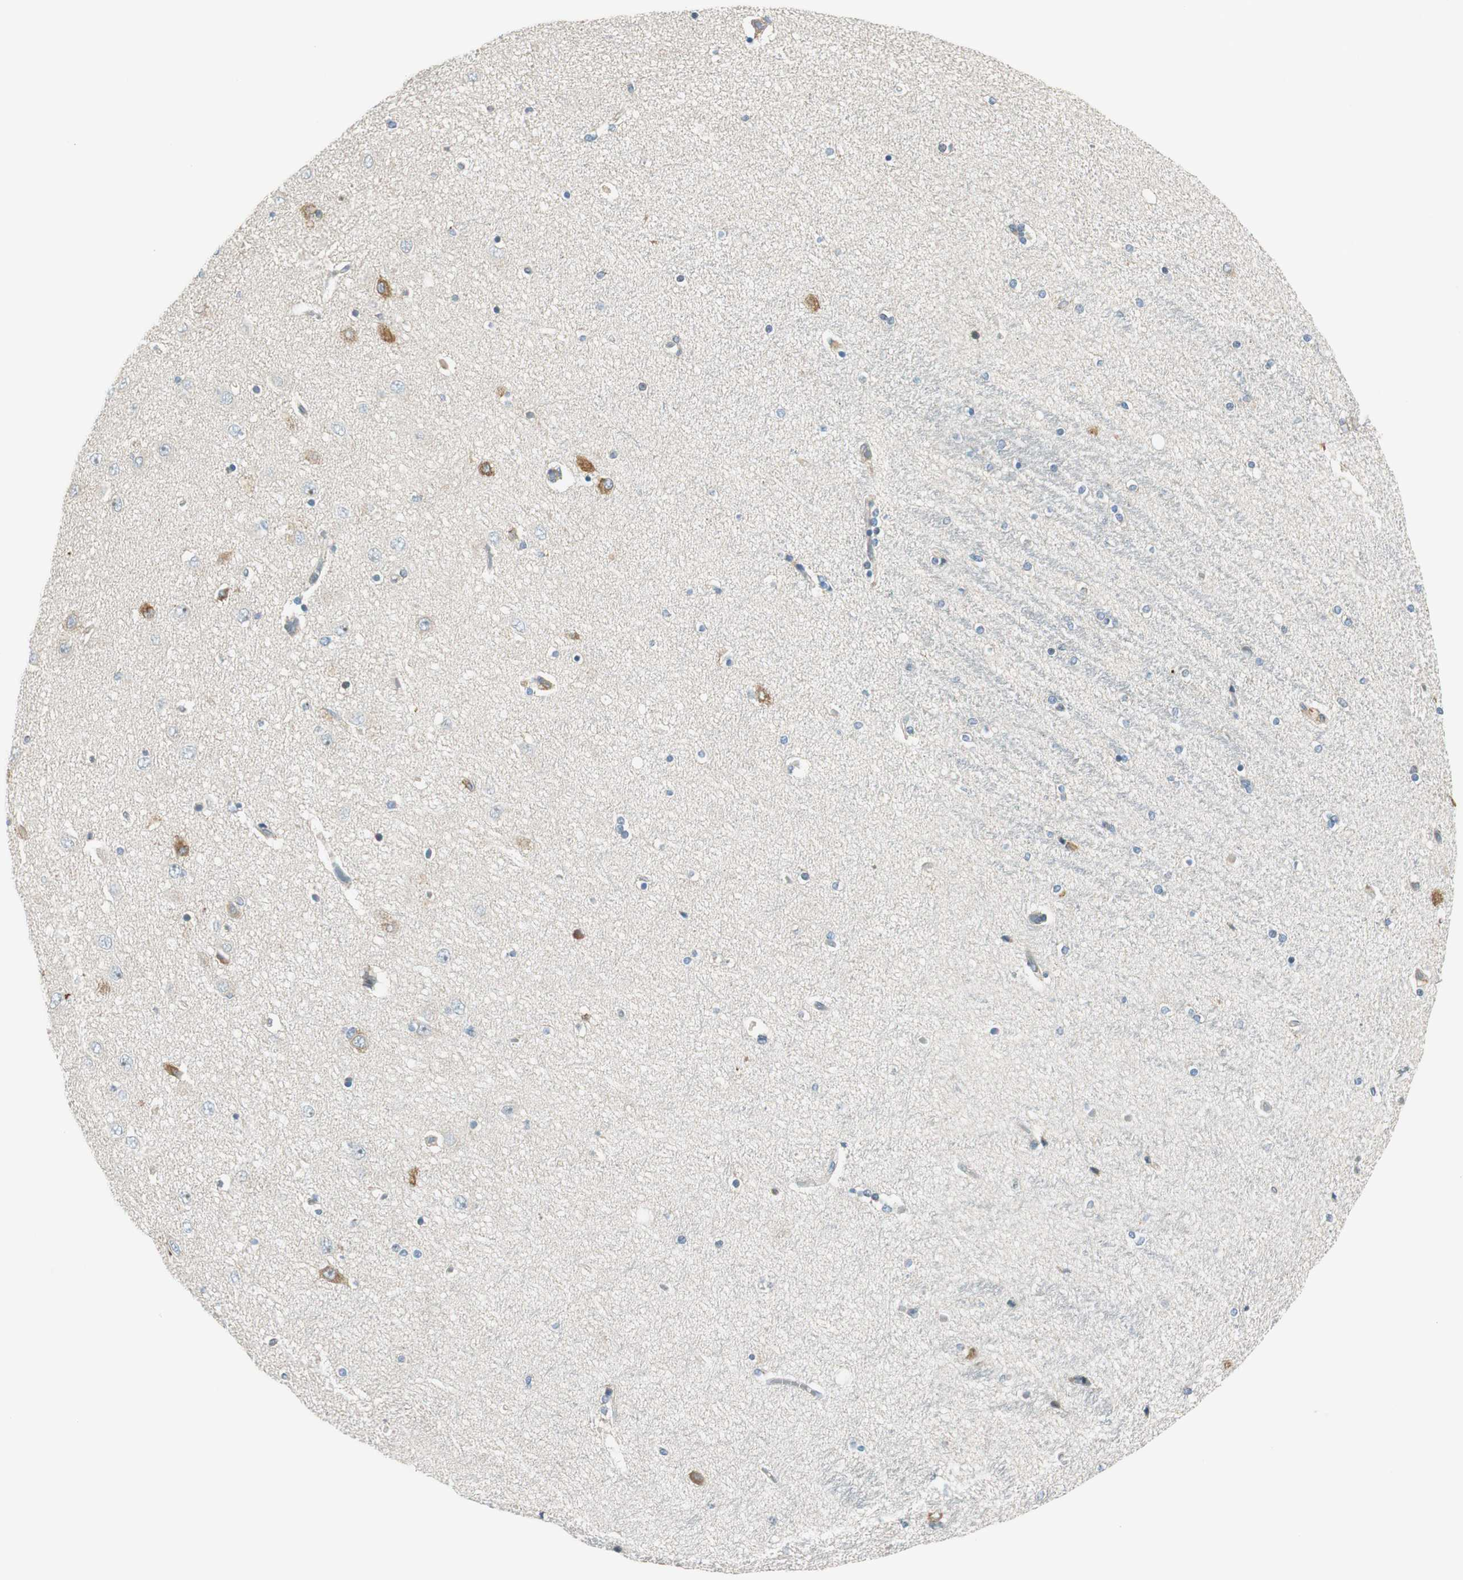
{"staining": {"intensity": "moderate", "quantity": "<25%", "location": "cytoplasmic/membranous"}, "tissue": "hippocampus", "cell_type": "Glial cells", "image_type": "normal", "snomed": [{"axis": "morphology", "description": "Normal tissue, NOS"}, {"axis": "topography", "description": "Hippocampus"}], "caption": "High-magnification brightfield microscopy of unremarkable hippocampus stained with DAB (brown) and counterstained with hematoxylin (blue). glial cells exhibit moderate cytoplasmic/membranous expression is seen in about<25% of cells.", "gene": "PI4K2B", "patient": {"sex": "female", "age": 54}}